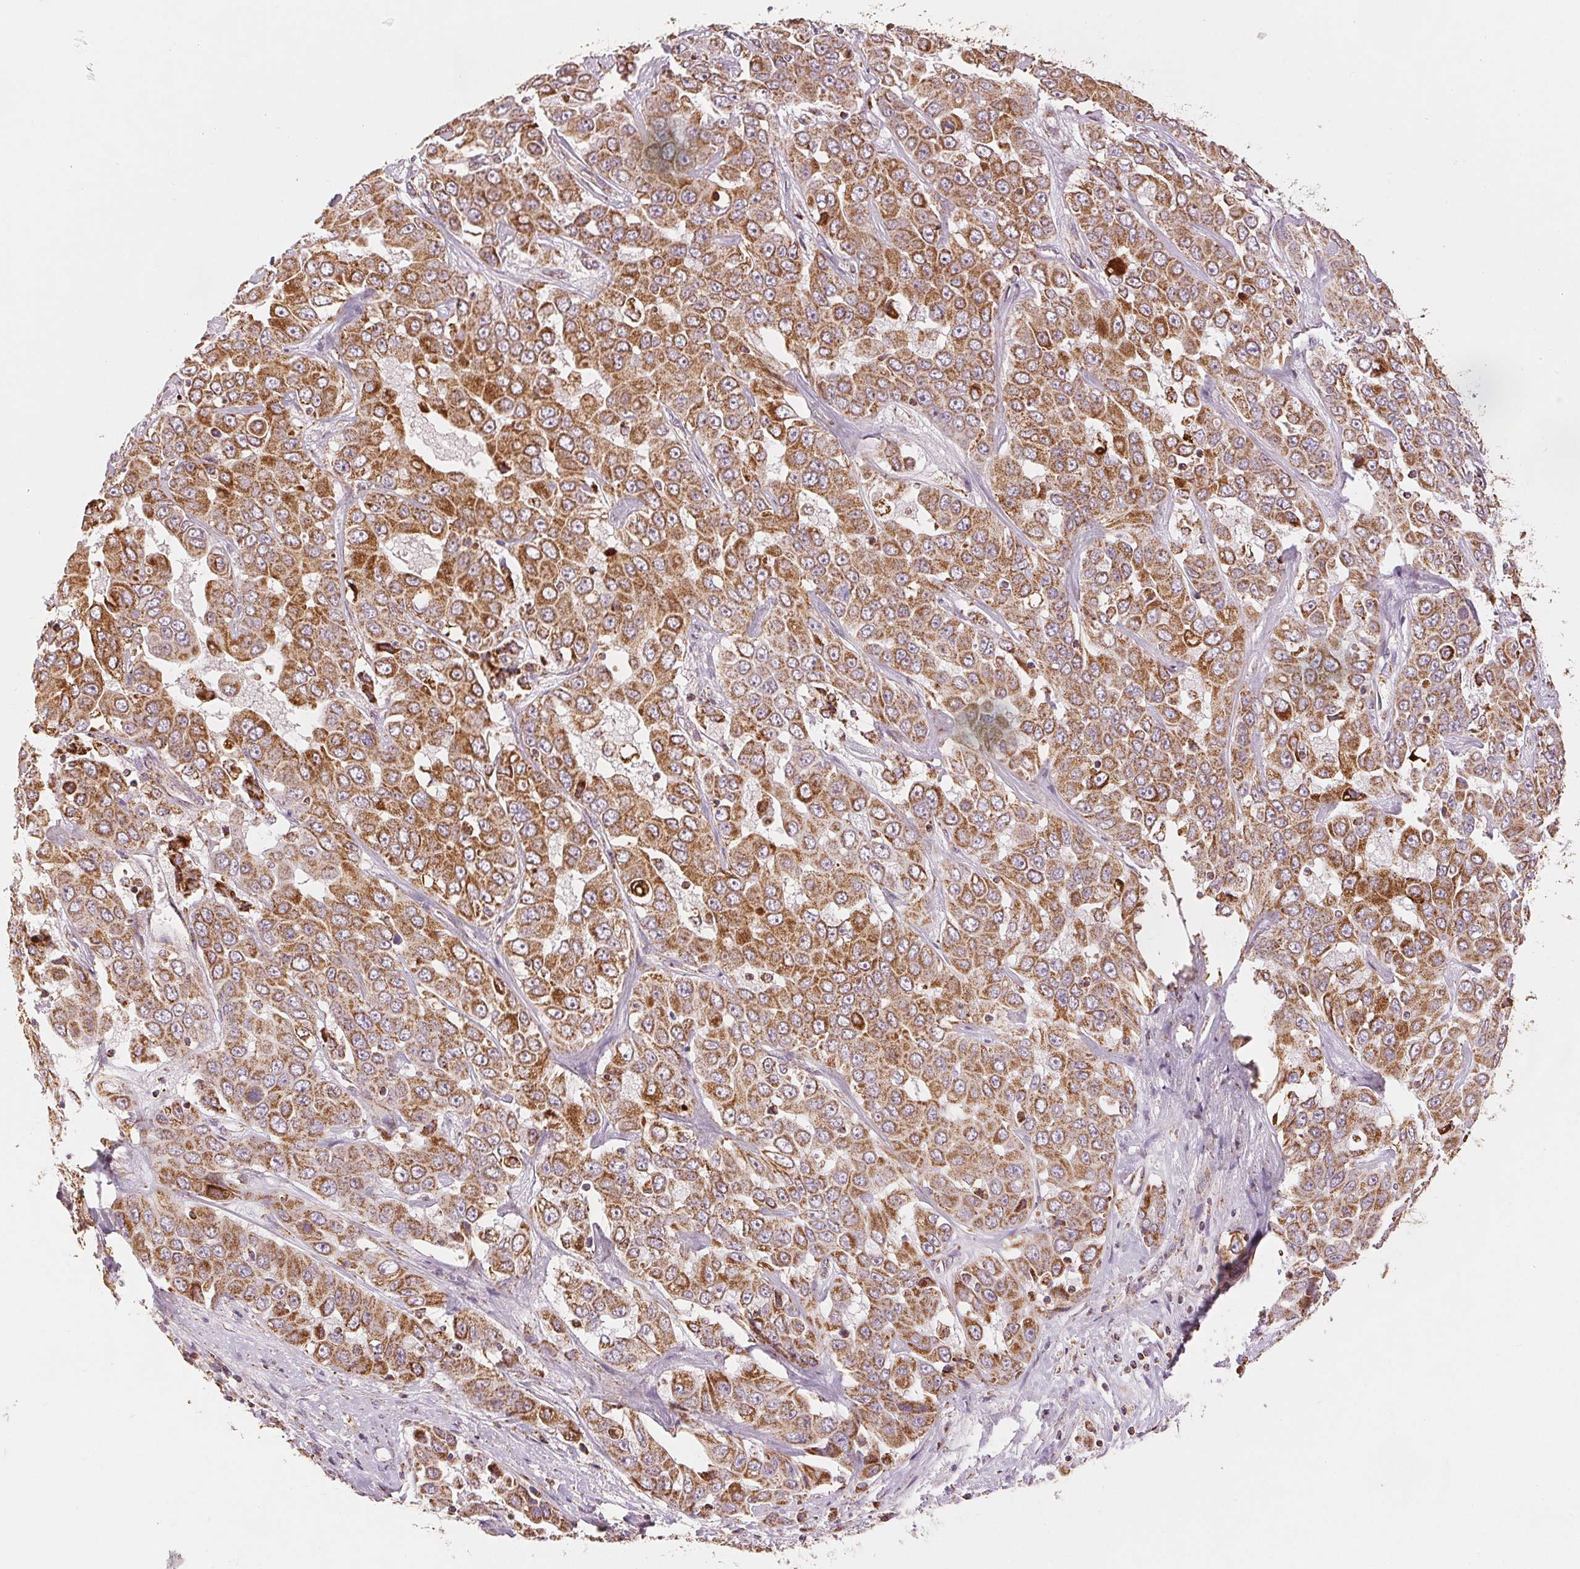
{"staining": {"intensity": "strong", "quantity": ">75%", "location": "cytoplasmic/membranous"}, "tissue": "liver cancer", "cell_type": "Tumor cells", "image_type": "cancer", "snomed": [{"axis": "morphology", "description": "Cholangiocarcinoma"}, {"axis": "topography", "description": "Liver"}], "caption": "Immunohistochemistry (DAB (3,3'-diaminobenzidine)) staining of liver cancer (cholangiocarcinoma) demonstrates strong cytoplasmic/membranous protein positivity in about >75% of tumor cells.", "gene": "SDHB", "patient": {"sex": "female", "age": 52}}